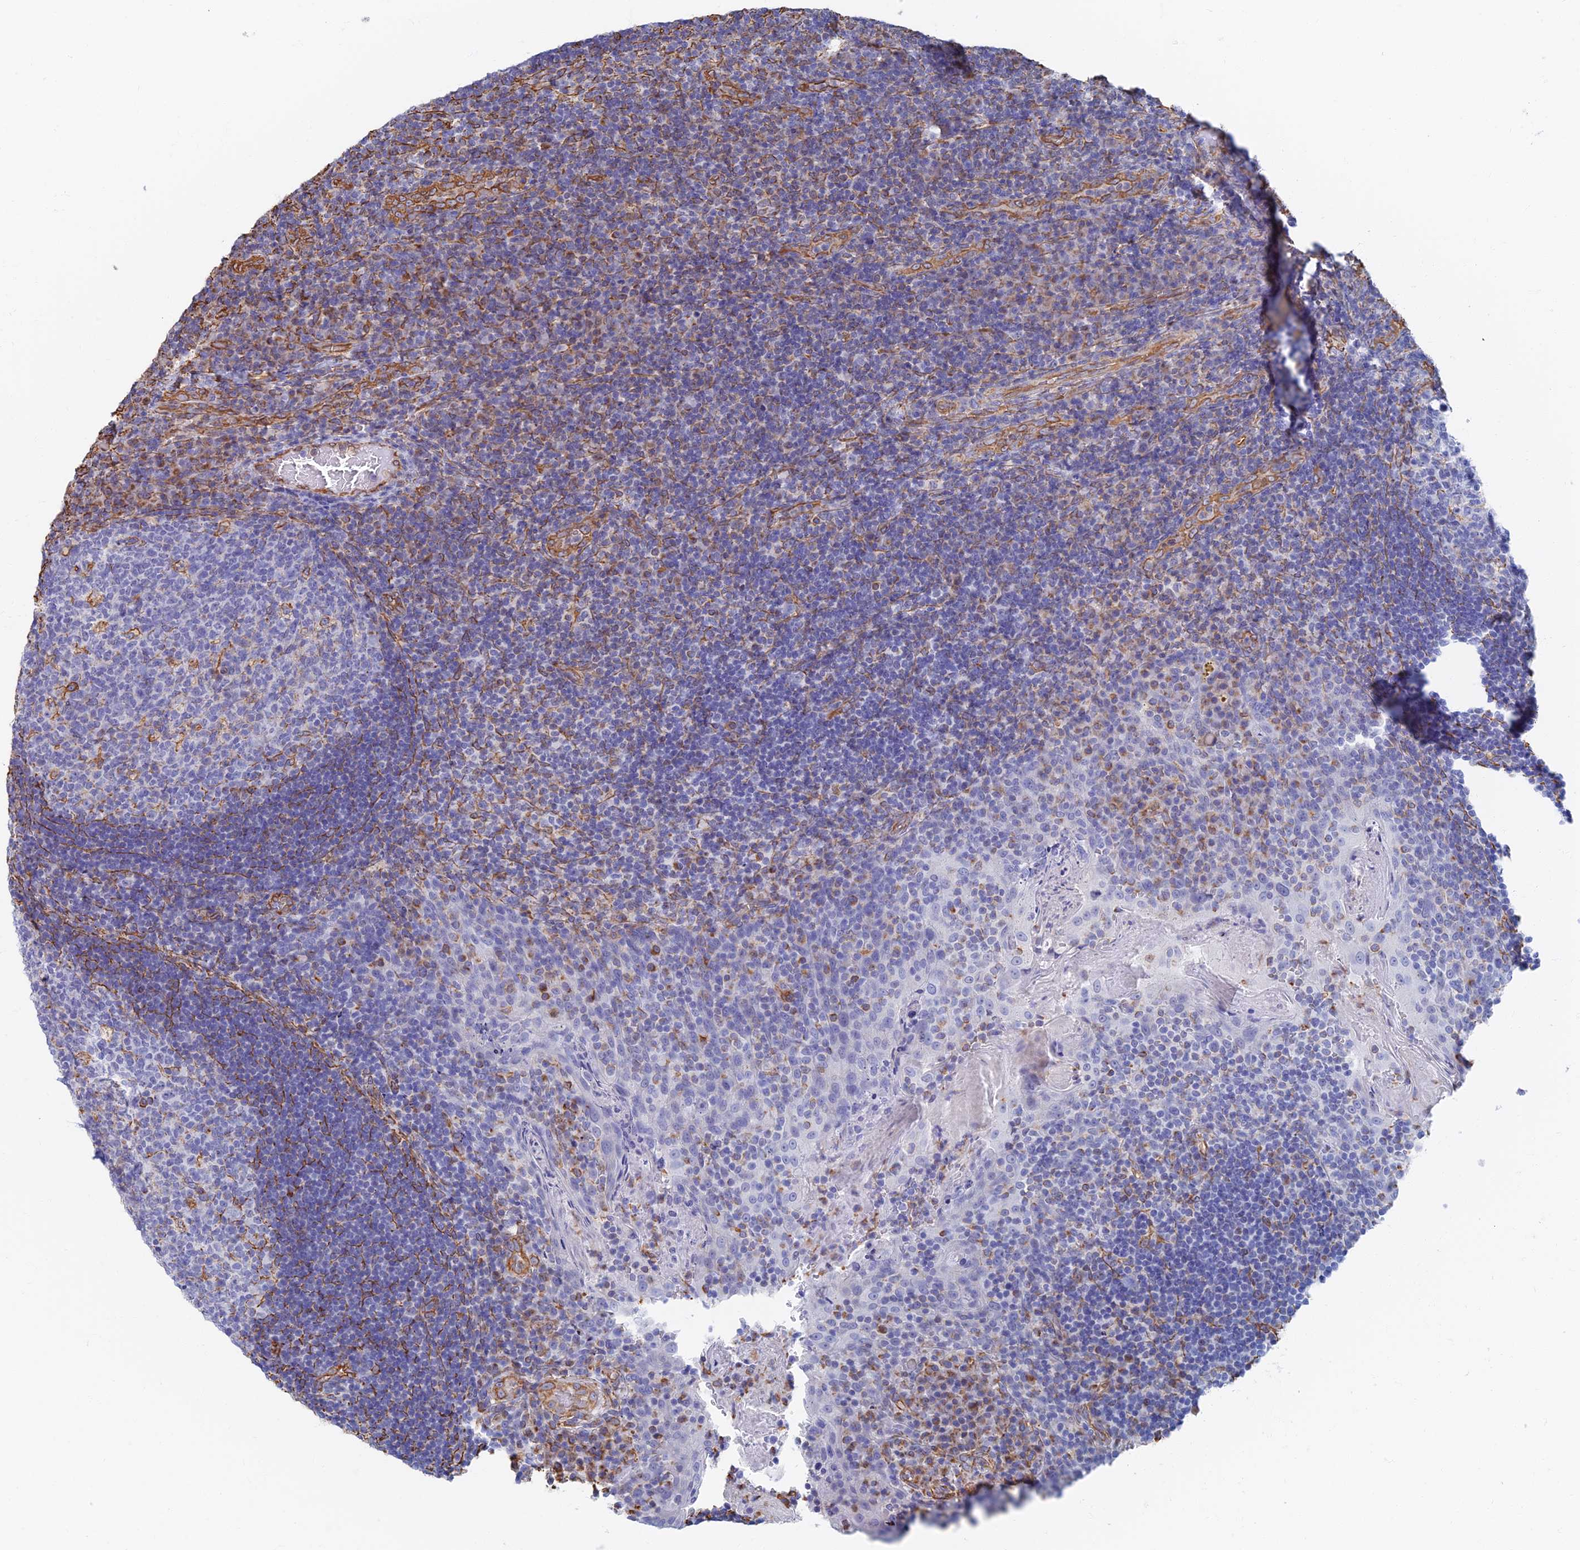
{"staining": {"intensity": "negative", "quantity": "none", "location": "none"}, "tissue": "tonsil", "cell_type": "Germinal center cells", "image_type": "normal", "snomed": [{"axis": "morphology", "description": "Normal tissue, NOS"}, {"axis": "topography", "description": "Tonsil"}], "caption": "An image of tonsil stained for a protein displays no brown staining in germinal center cells.", "gene": "RMC1", "patient": {"sex": "male", "age": 17}}